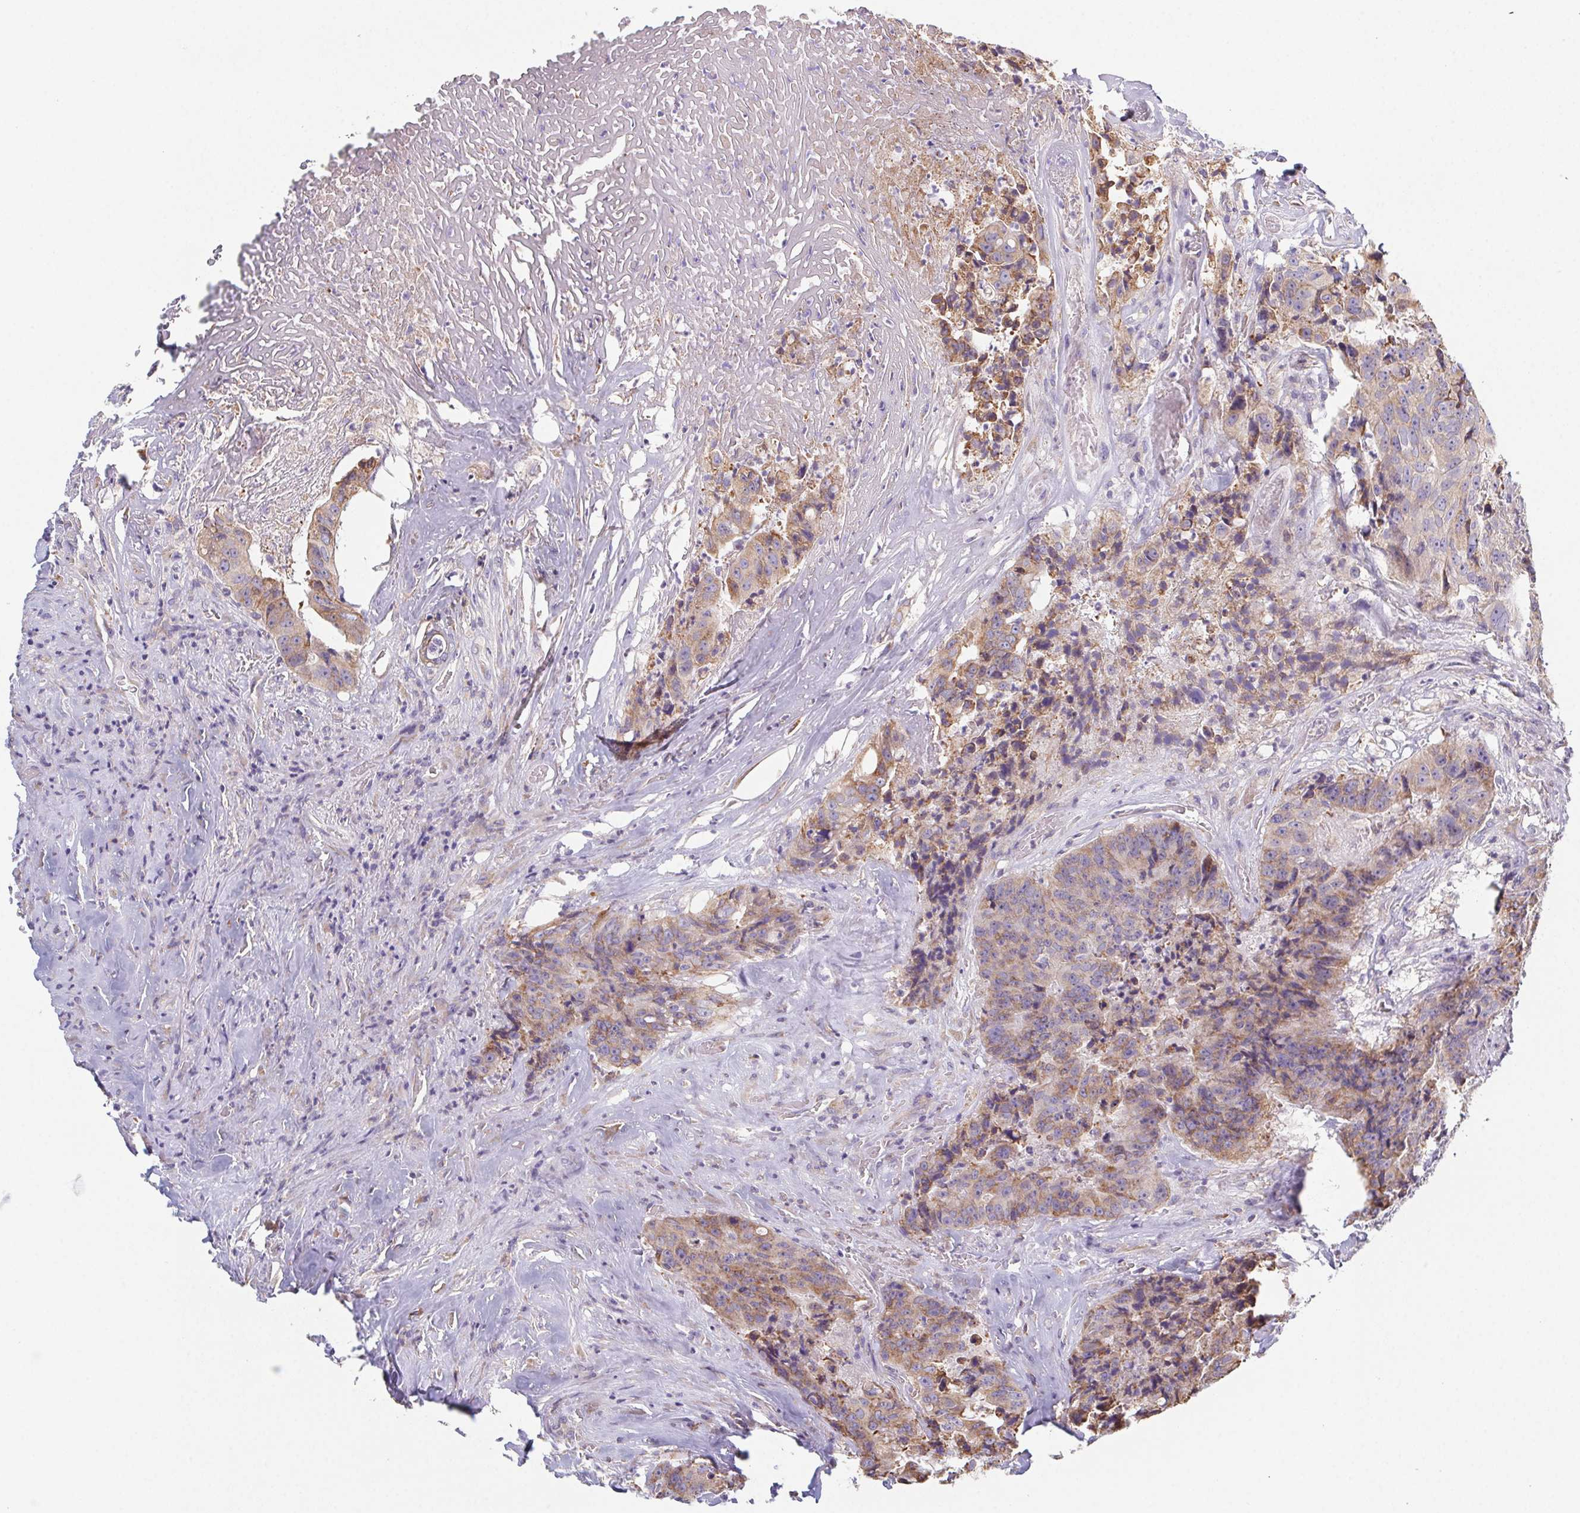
{"staining": {"intensity": "moderate", "quantity": ">75%", "location": "cytoplasmic/membranous"}, "tissue": "colorectal cancer", "cell_type": "Tumor cells", "image_type": "cancer", "snomed": [{"axis": "morphology", "description": "Adenocarcinoma, NOS"}, {"axis": "topography", "description": "Rectum"}], "caption": "IHC photomicrograph of colorectal cancer (adenocarcinoma) stained for a protein (brown), which displays medium levels of moderate cytoplasmic/membranous expression in about >75% of tumor cells.", "gene": "ADAM8", "patient": {"sex": "female", "age": 62}}